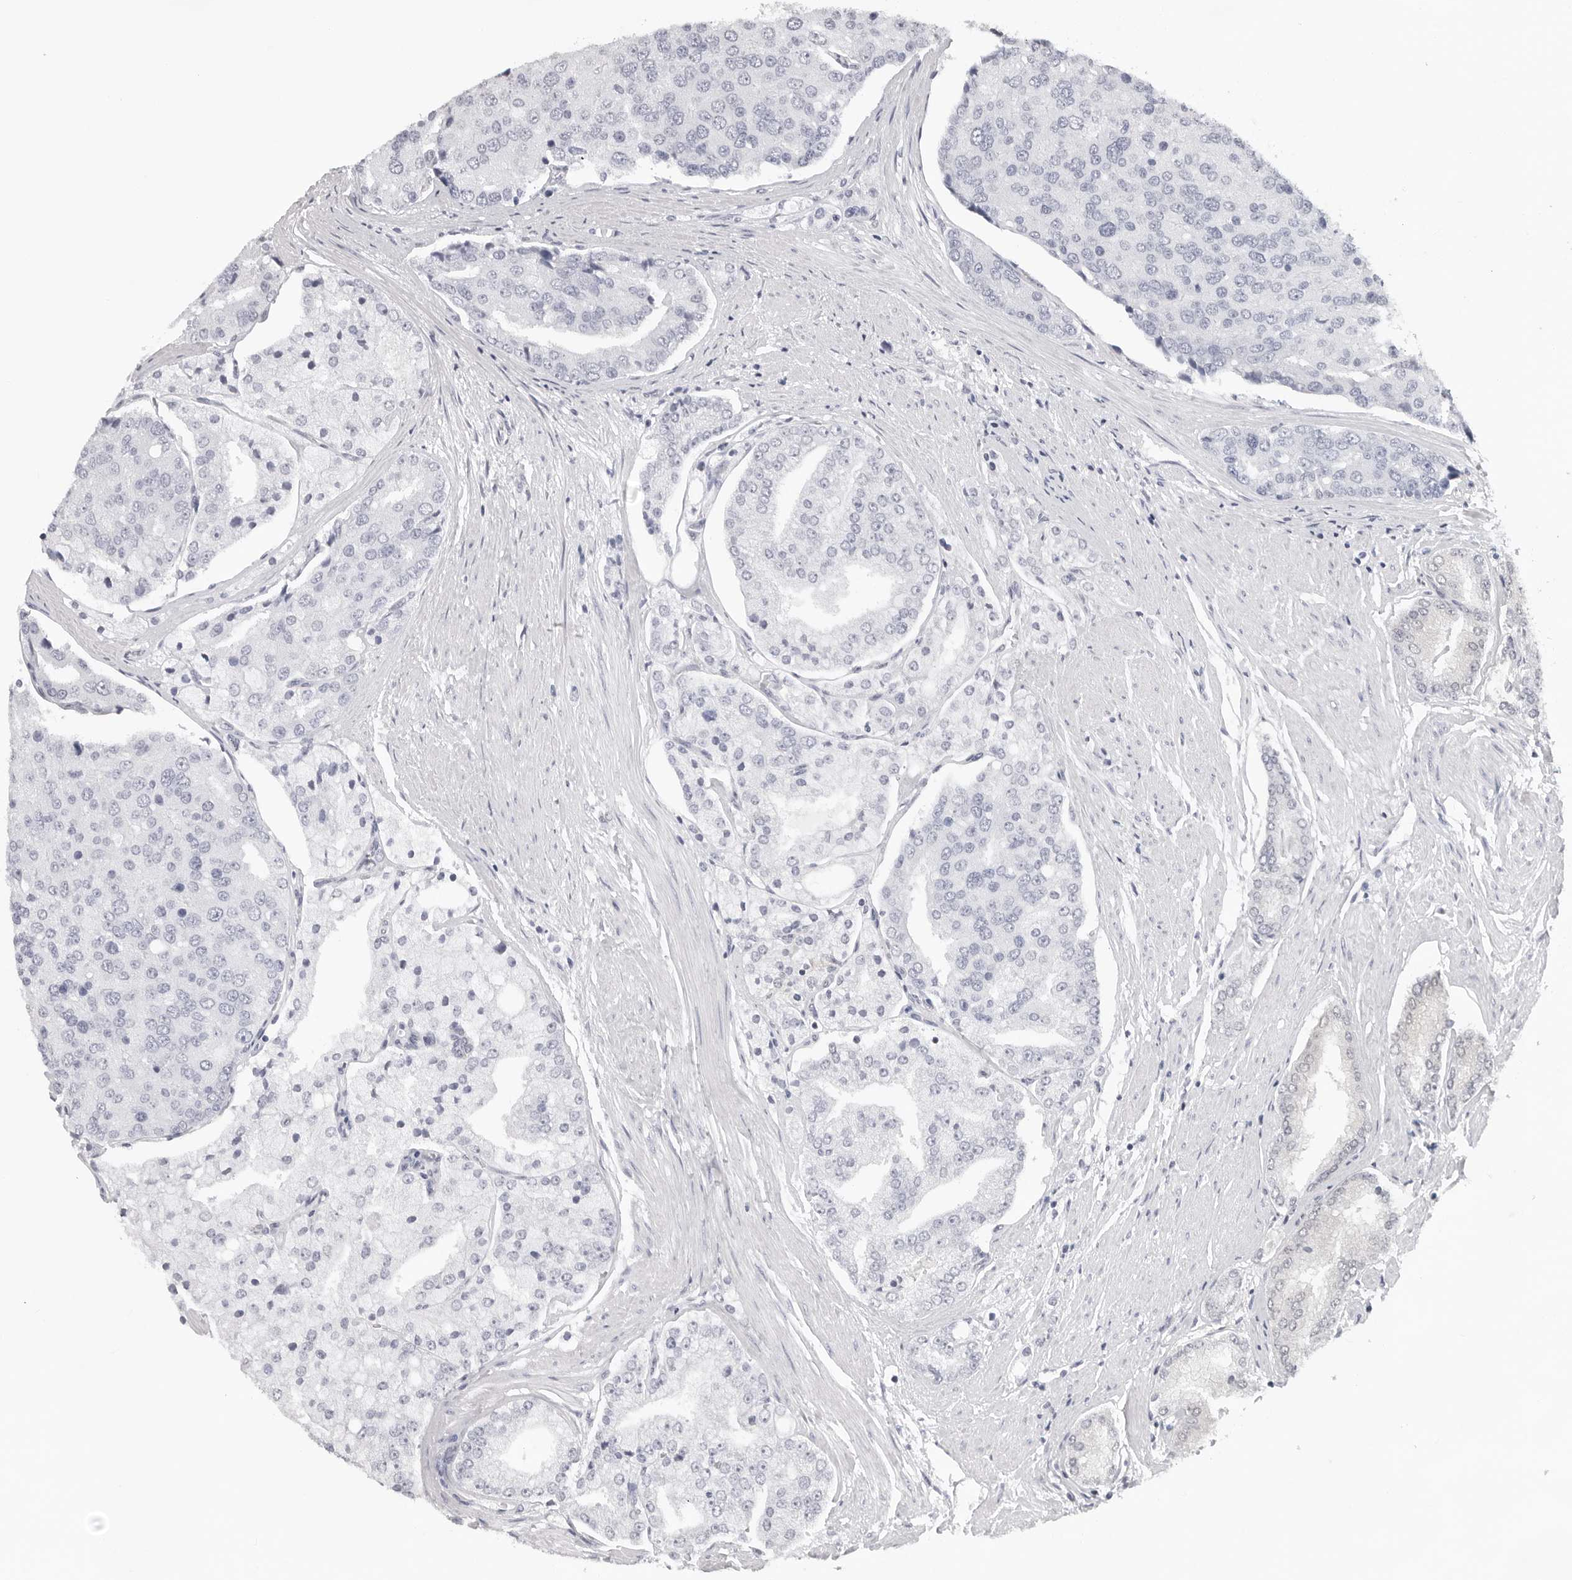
{"staining": {"intensity": "negative", "quantity": "none", "location": "none"}, "tissue": "prostate cancer", "cell_type": "Tumor cells", "image_type": "cancer", "snomed": [{"axis": "morphology", "description": "Adenocarcinoma, High grade"}, {"axis": "topography", "description": "Prostate"}], "caption": "Prostate adenocarcinoma (high-grade) stained for a protein using immunohistochemistry displays no positivity tumor cells.", "gene": "CASP7", "patient": {"sex": "male", "age": 50}}